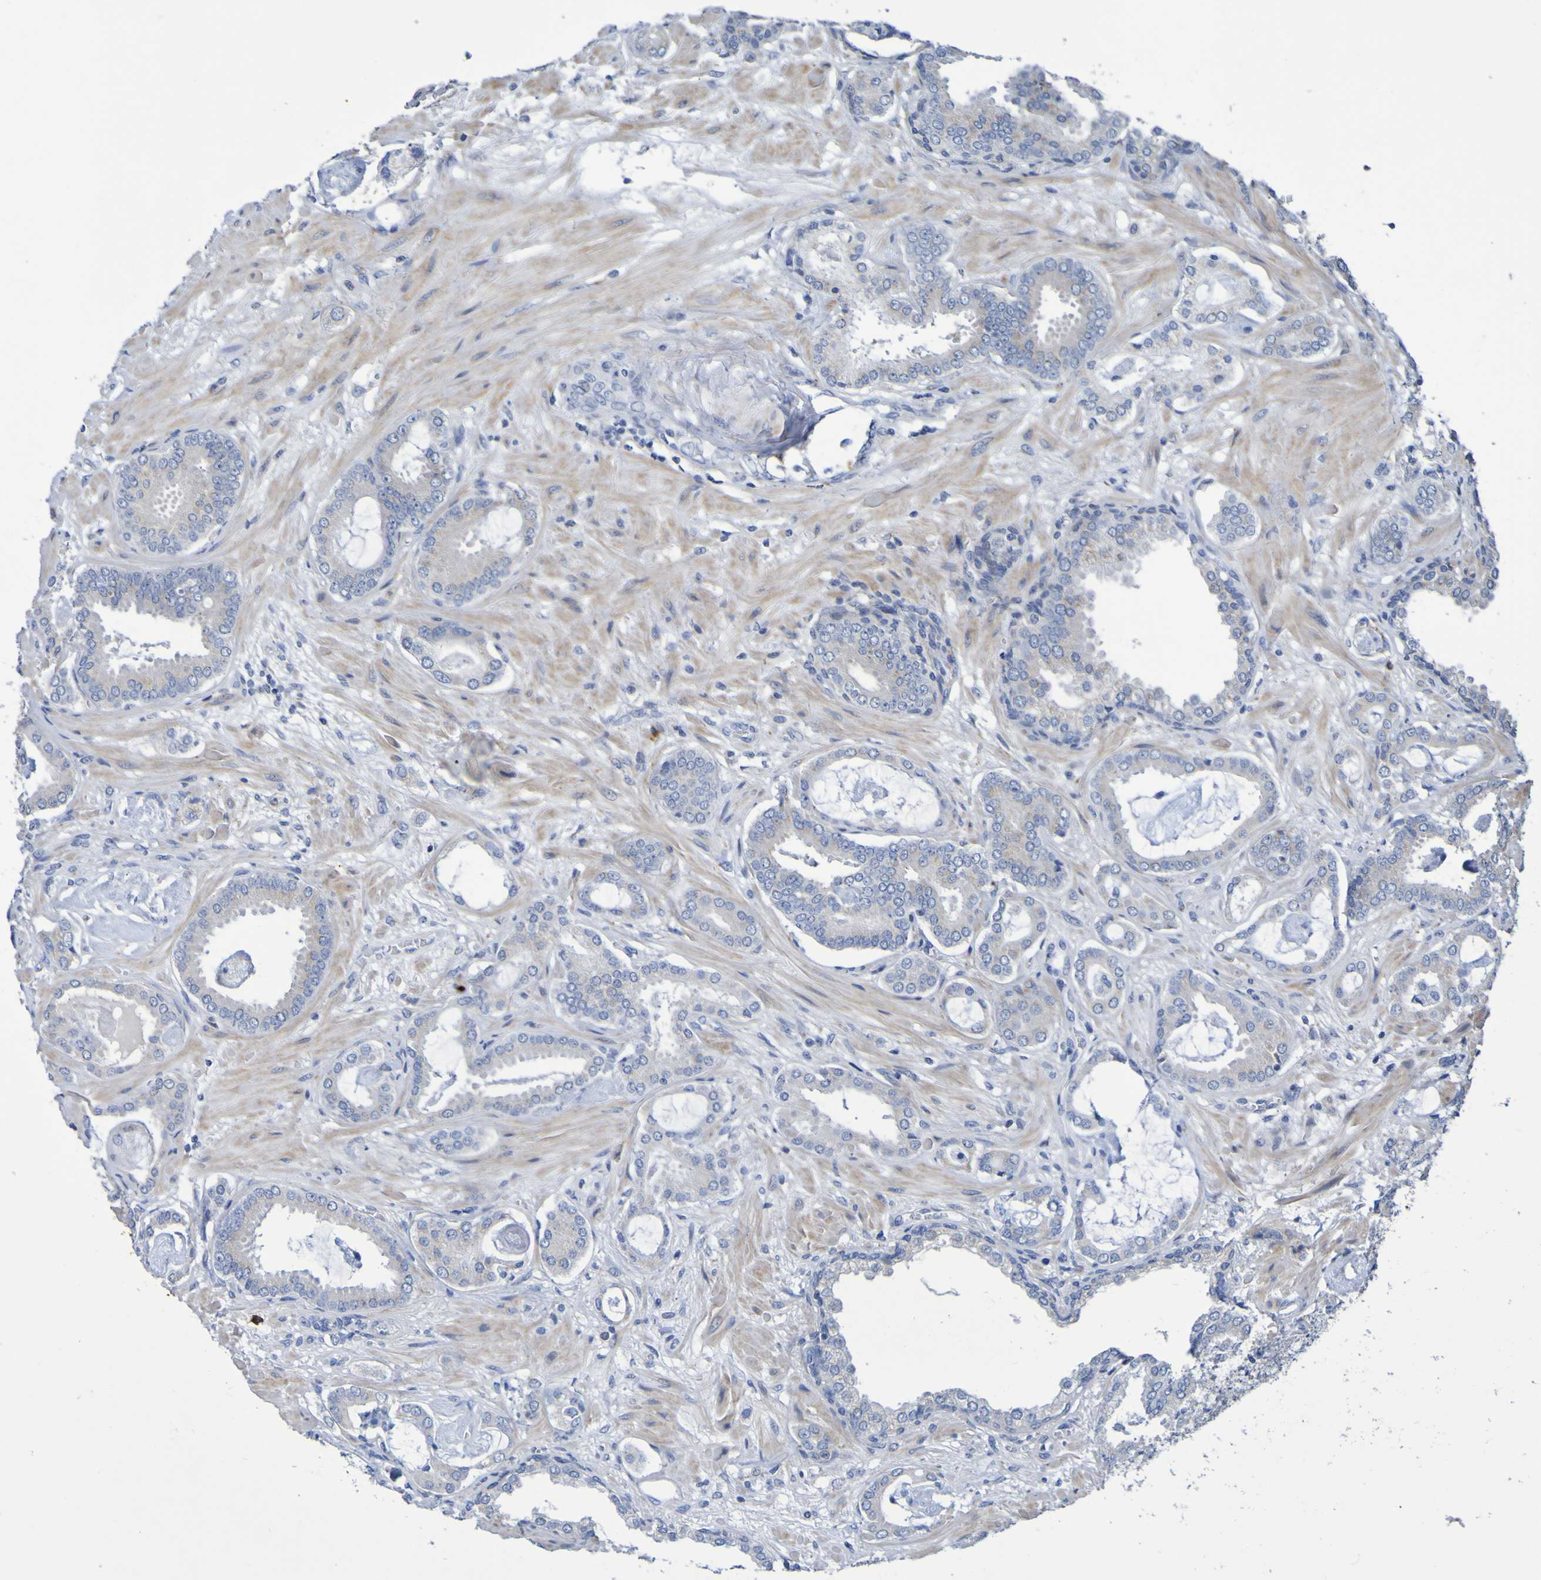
{"staining": {"intensity": "weak", "quantity": "<25%", "location": "cytoplasmic/membranous"}, "tissue": "prostate cancer", "cell_type": "Tumor cells", "image_type": "cancer", "snomed": [{"axis": "morphology", "description": "Adenocarcinoma, Low grade"}, {"axis": "topography", "description": "Prostate"}], "caption": "This is an immunohistochemistry (IHC) photomicrograph of prostate cancer. There is no staining in tumor cells.", "gene": "C11orf24", "patient": {"sex": "male", "age": 53}}